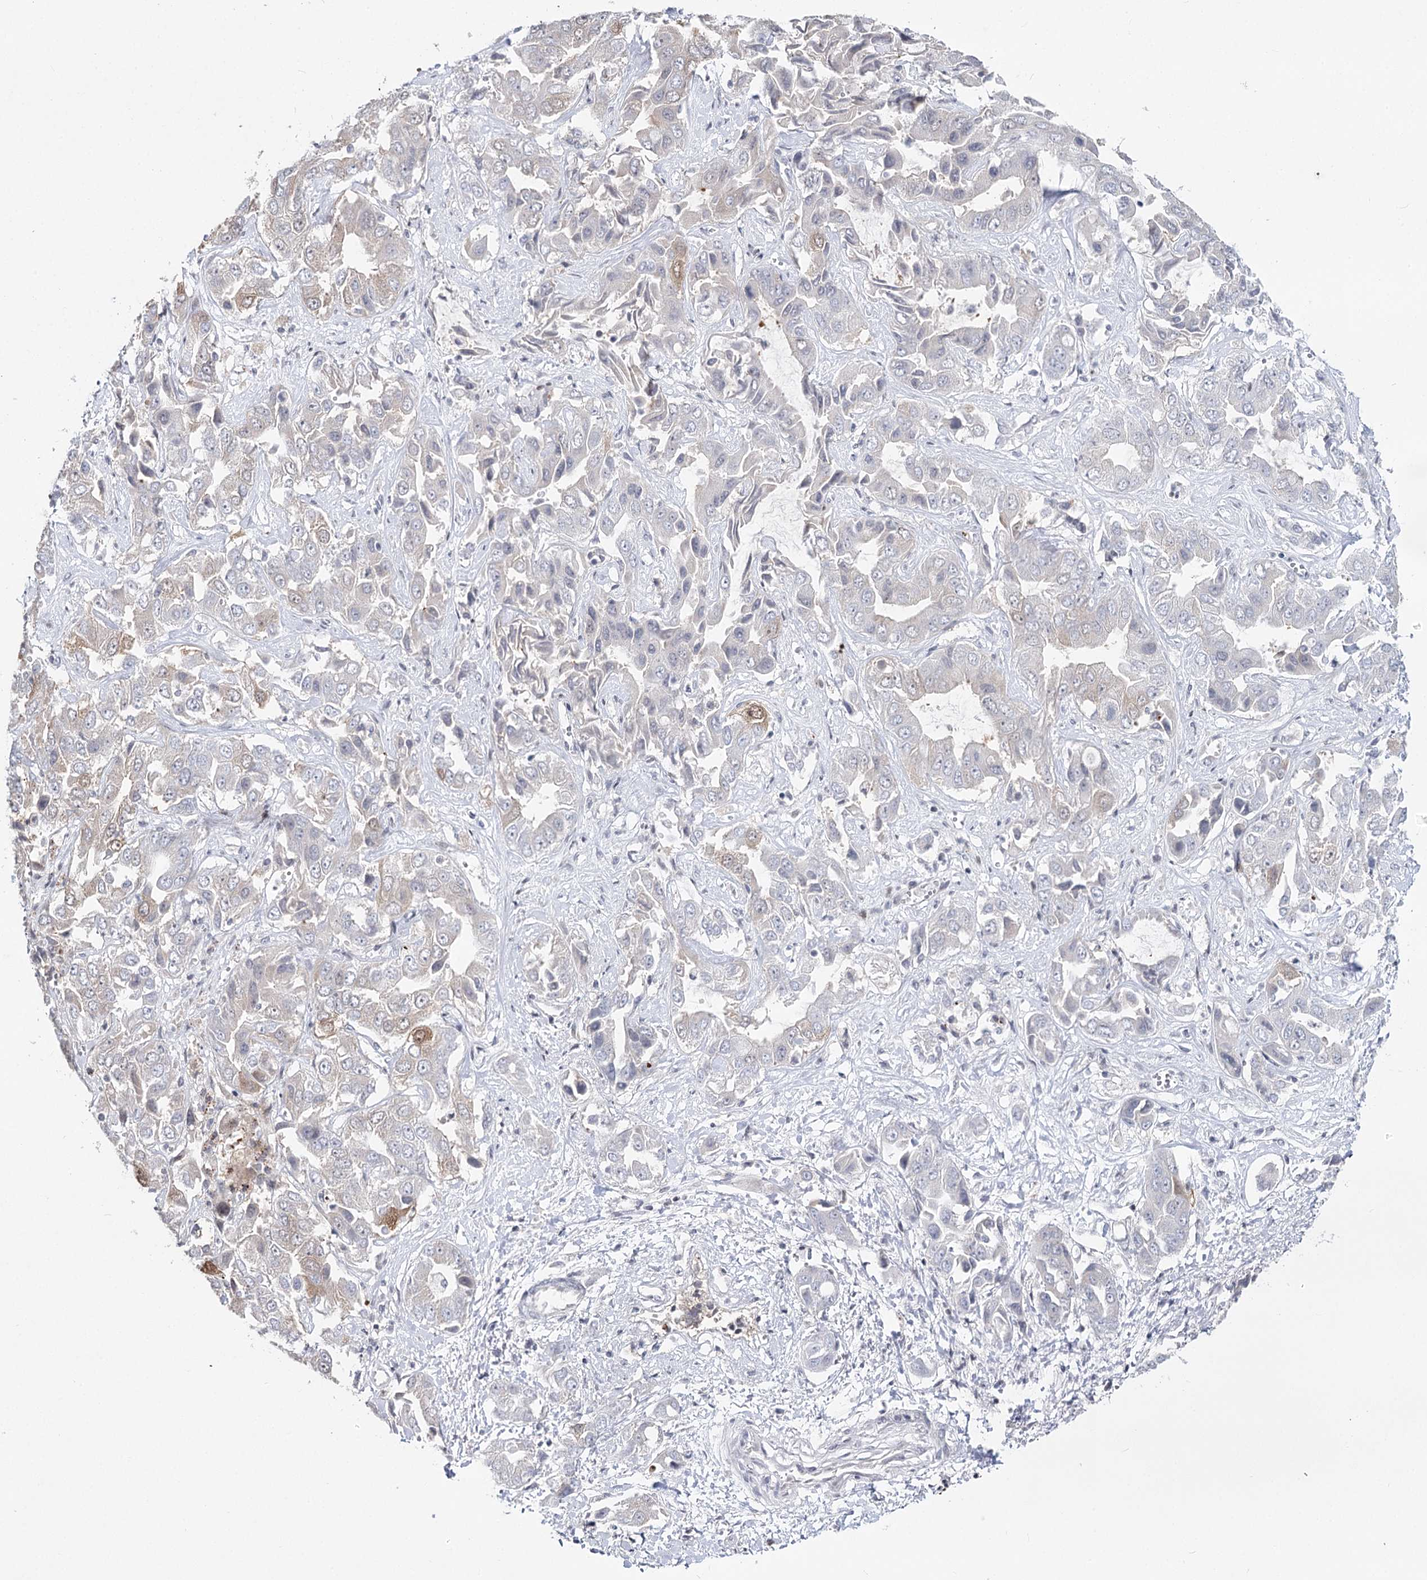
{"staining": {"intensity": "moderate", "quantity": "<25%", "location": "cytoplasmic/membranous"}, "tissue": "liver cancer", "cell_type": "Tumor cells", "image_type": "cancer", "snomed": [{"axis": "morphology", "description": "Cholangiocarcinoma"}, {"axis": "topography", "description": "Liver"}], "caption": "Immunohistochemistry (IHC) micrograph of neoplastic tissue: human liver cancer stained using IHC exhibits low levels of moderate protein expression localized specifically in the cytoplasmic/membranous of tumor cells, appearing as a cytoplasmic/membranous brown color.", "gene": "PTGR1", "patient": {"sex": "female", "age": 52}}